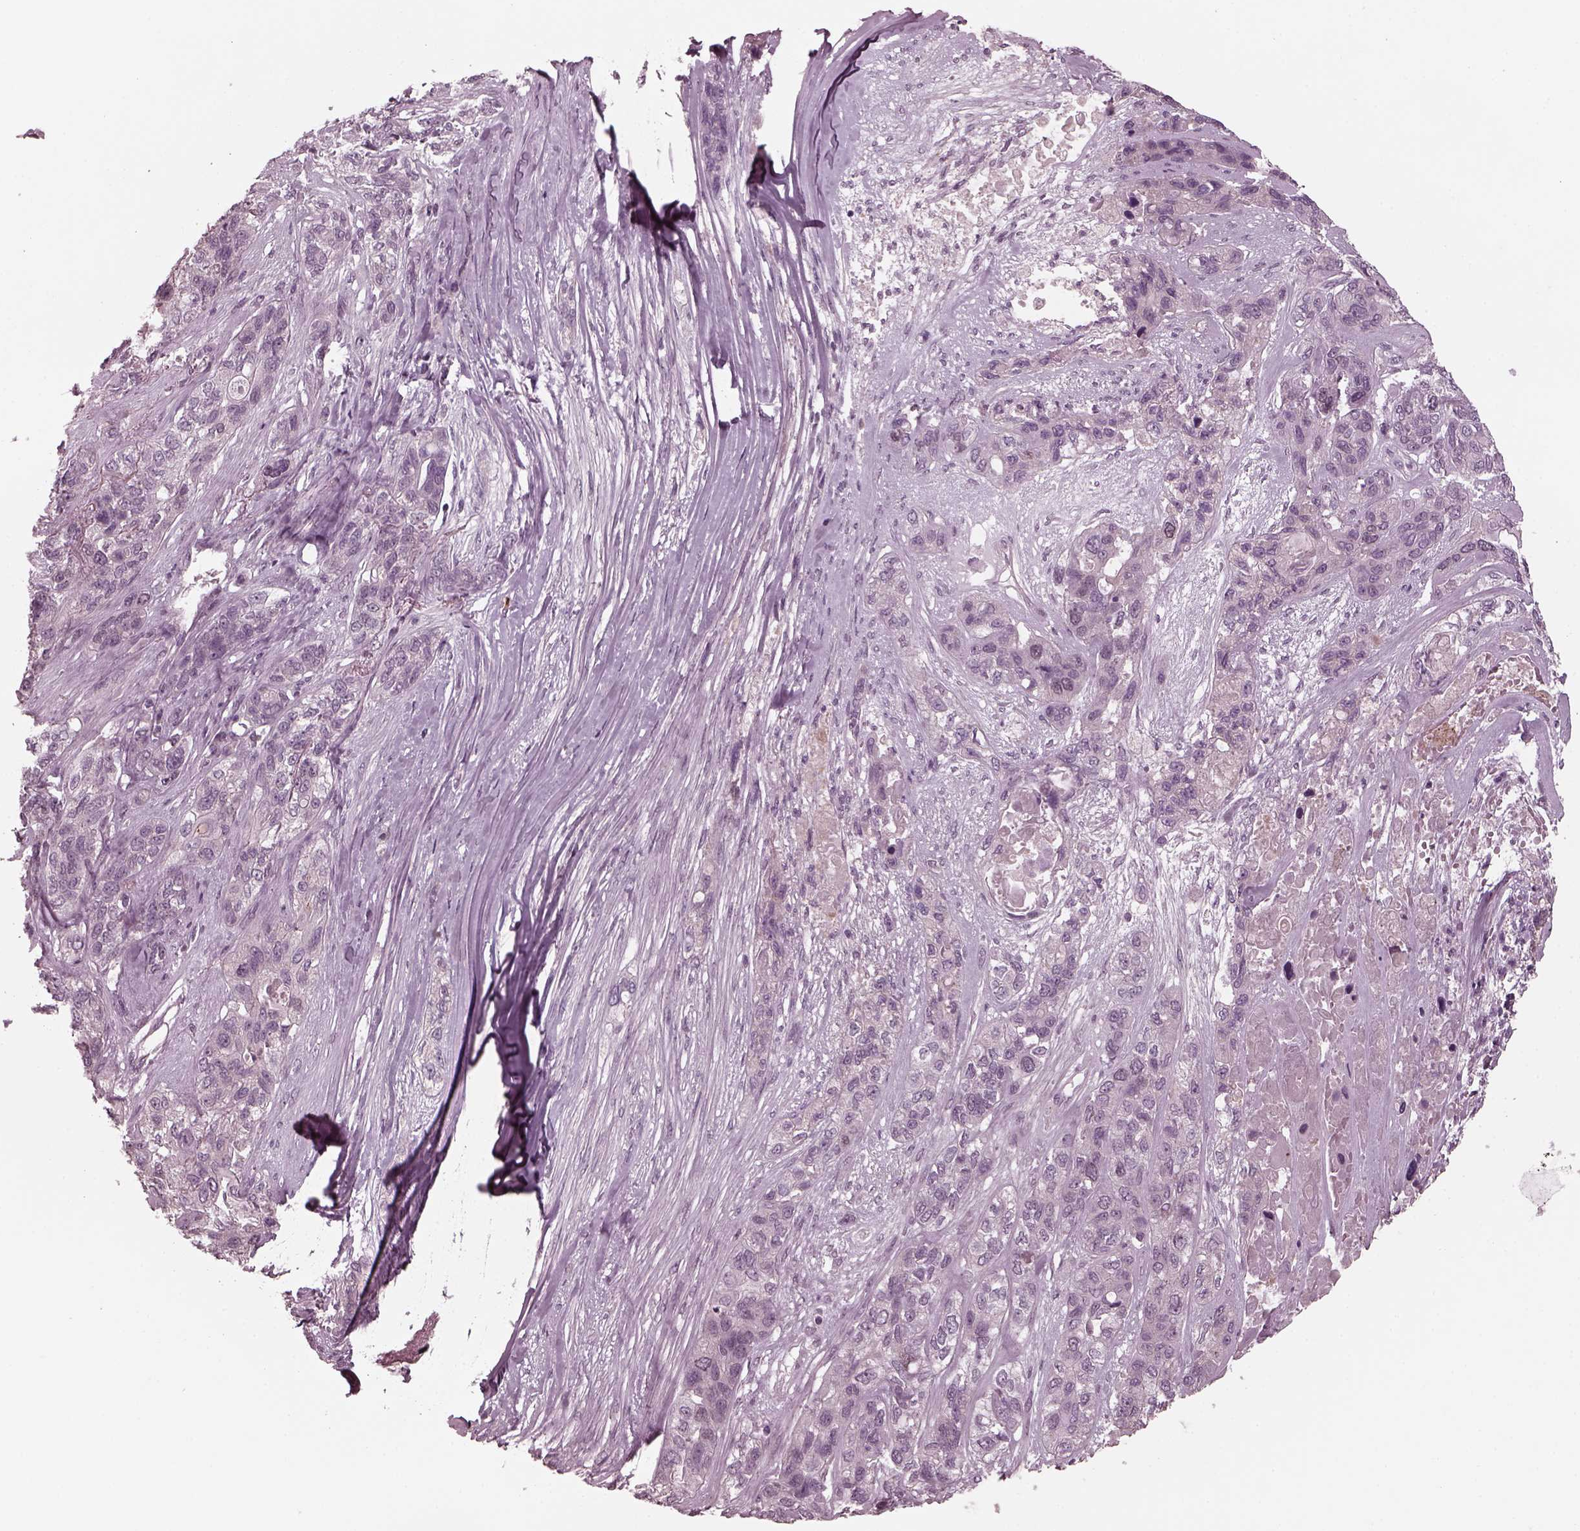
{"staining": {"intensity": "negative", "quantity": "none", "location": "none"}, "tissue": "lung cancer", "cell_type": "Tumor cells", "image_type": "cancer", "snomed": [{"axis": "morphology", "description": "Squamous cell carcinoma, NOS"}, {"axis": "topography", "description": "Lung"}], "caption": "An IHC image of lung cancer (squamous cell carcinoma) is shown. There is no staining in tumor cells of lung cancer (squamous cell carcinoma).", "gene": "SAXO1", "patient": {"sex": "female", "age": 70}}